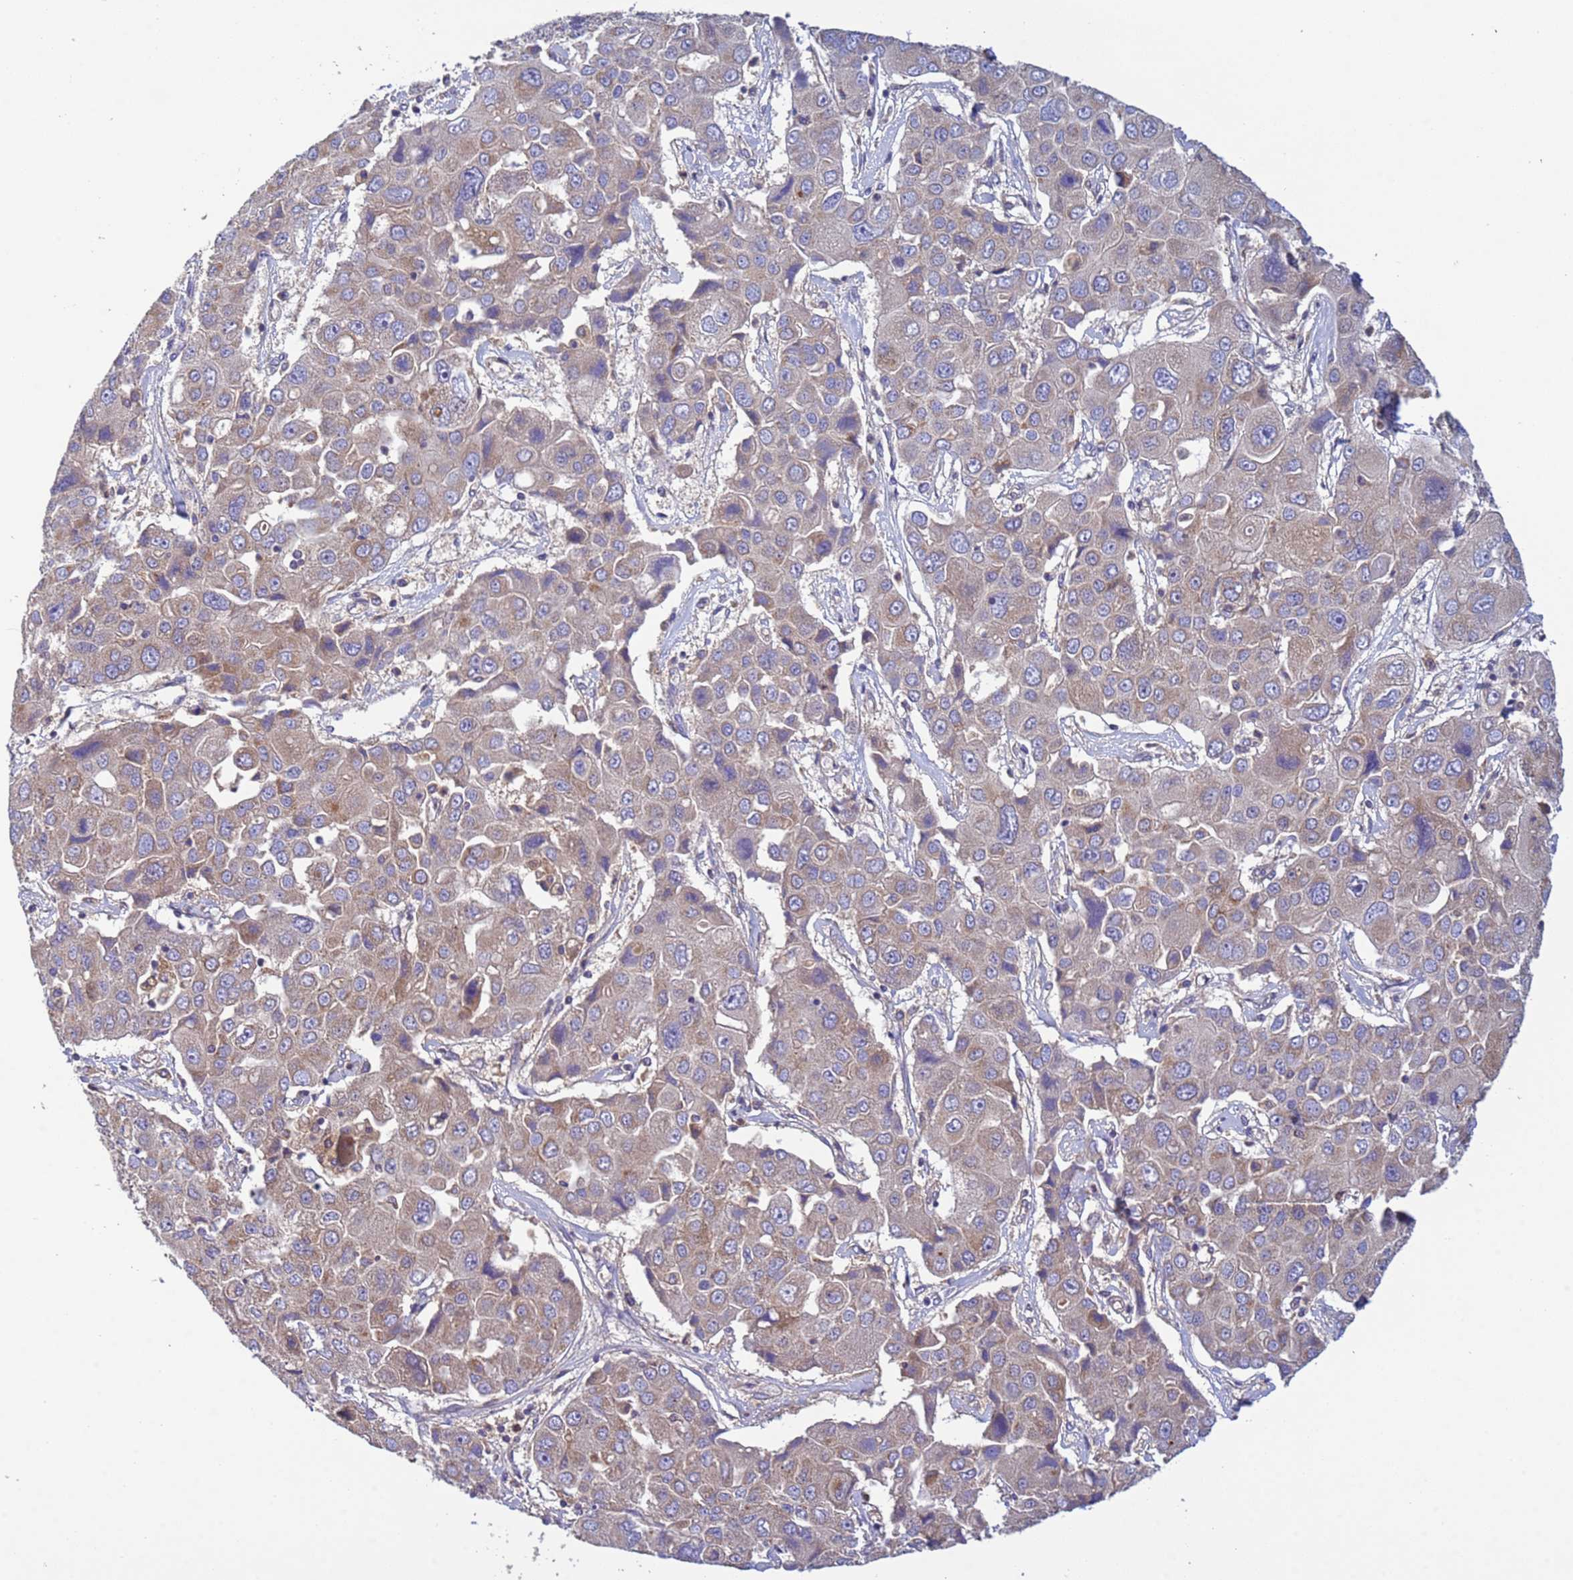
{"staining": {"intensity": "weak", "quantity": "<25%", "location": "cytoplasmic/membranous"}, "tissue": "liver cancer", "cell_type": "Tumor cells", "image_type": "cancer", "snomed": [{"axis": "morphology", "description": "Cholangiocarcinoma"}, {"axis": "topography", "description": "Liver"}], "caption": "High magnification brightfield microscopy of liver cancer (cholangiocarcinoma) stained with DAB (brown) and counterstained with hematoxylin (blue): tumor cells show no significant staining.", "gene": "RAB10", "patient": {"sex": "male", "age": 67}}